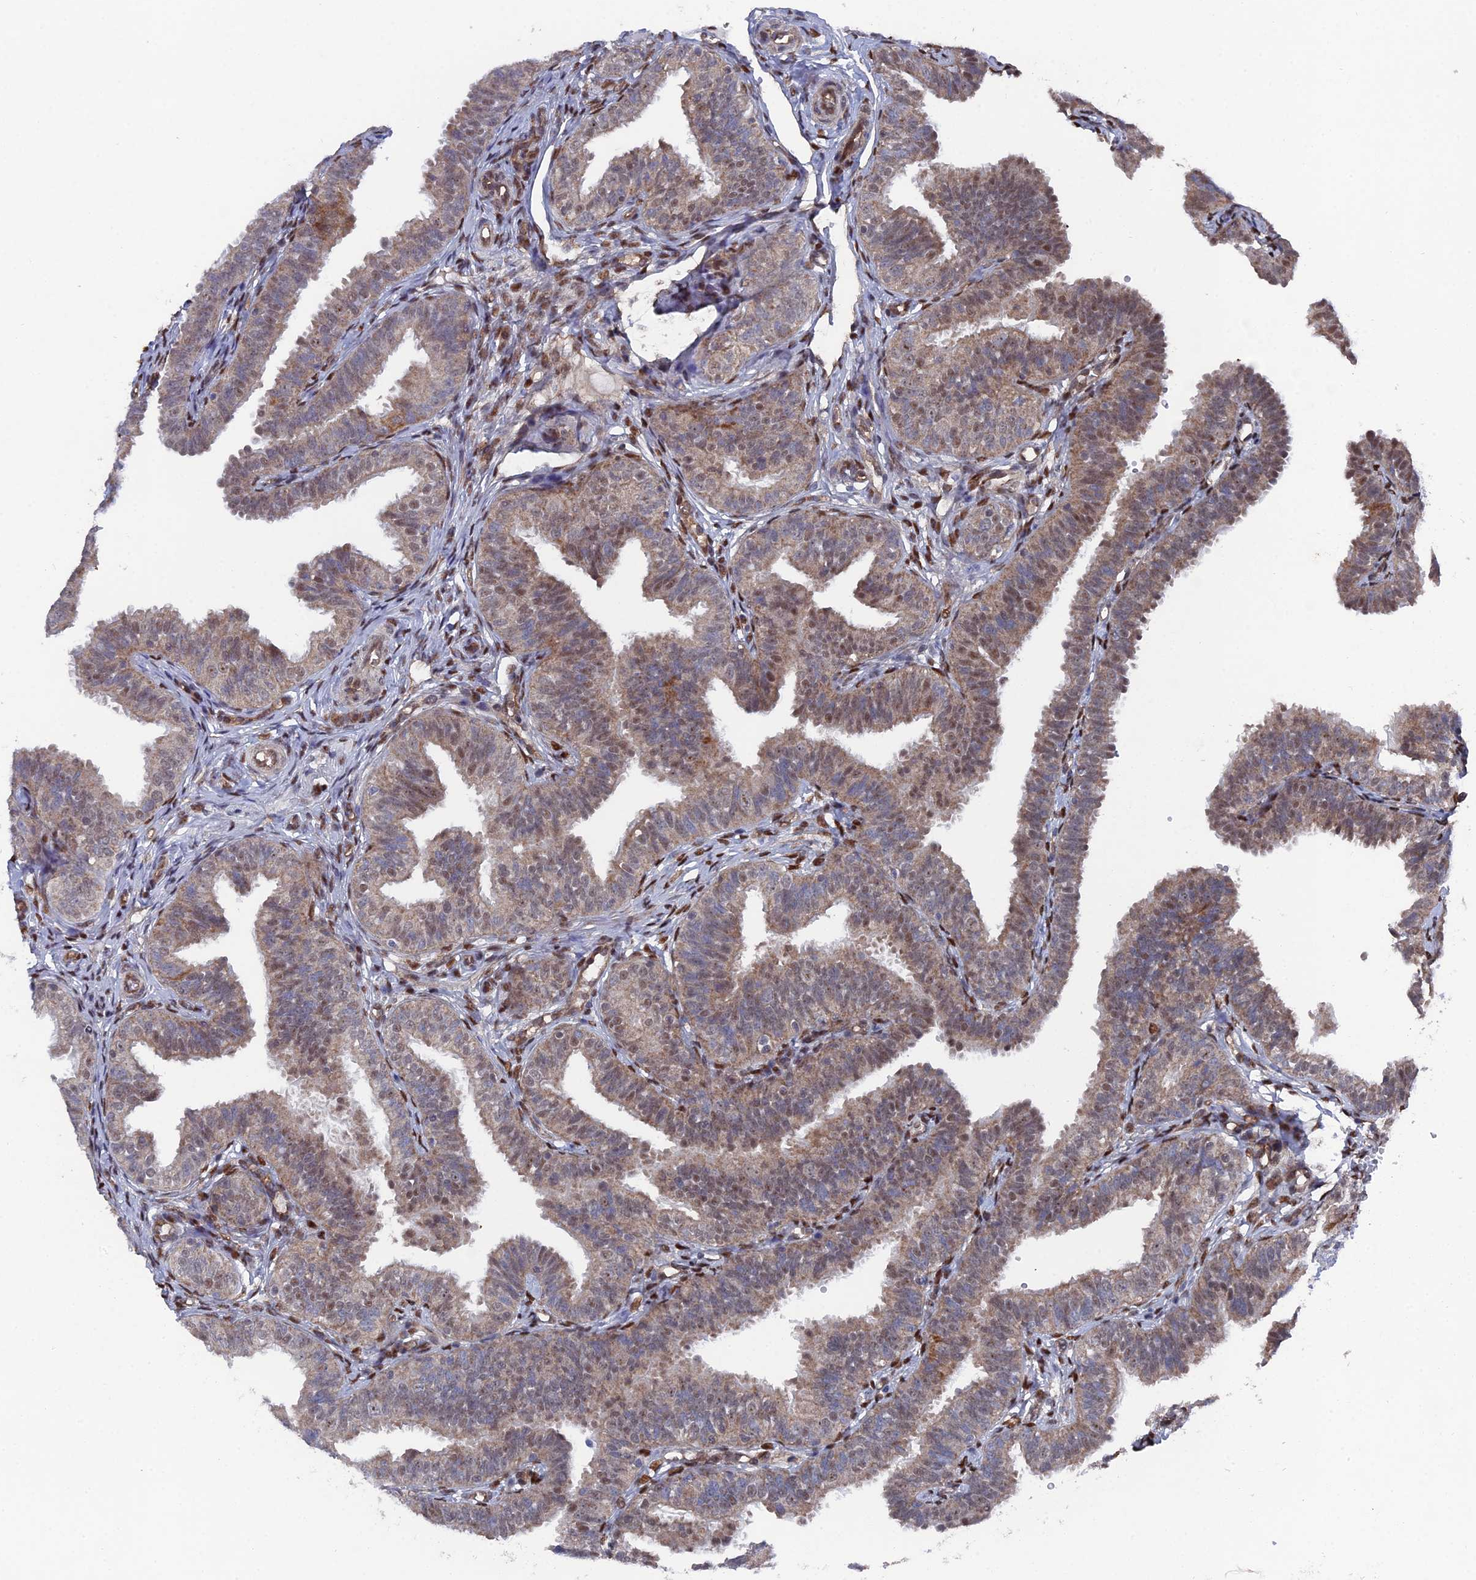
{"staining": {"intensity": "moderate", "quantity": "25%-75%", "location": "cytoplasmic/membranous,nuclear"}, "tissue": "fallopian tube", "cell_type": "Glandular cells", "image_type": "normal", "snomed": [{"axis": "morphology", "description": "Normal tissue, NOS"}, {"axis": "topography", "description": "Fallopian tube"}], "caption": "Immunohistochemical staining of normal fallopian tube exhibits medium levels of moderate cytoplasmic/membranous,nuclear expression in about 25%-75% of glandular cells.", "gene": "UNC5D", "patient": {"sex": "female", "age": 35}}